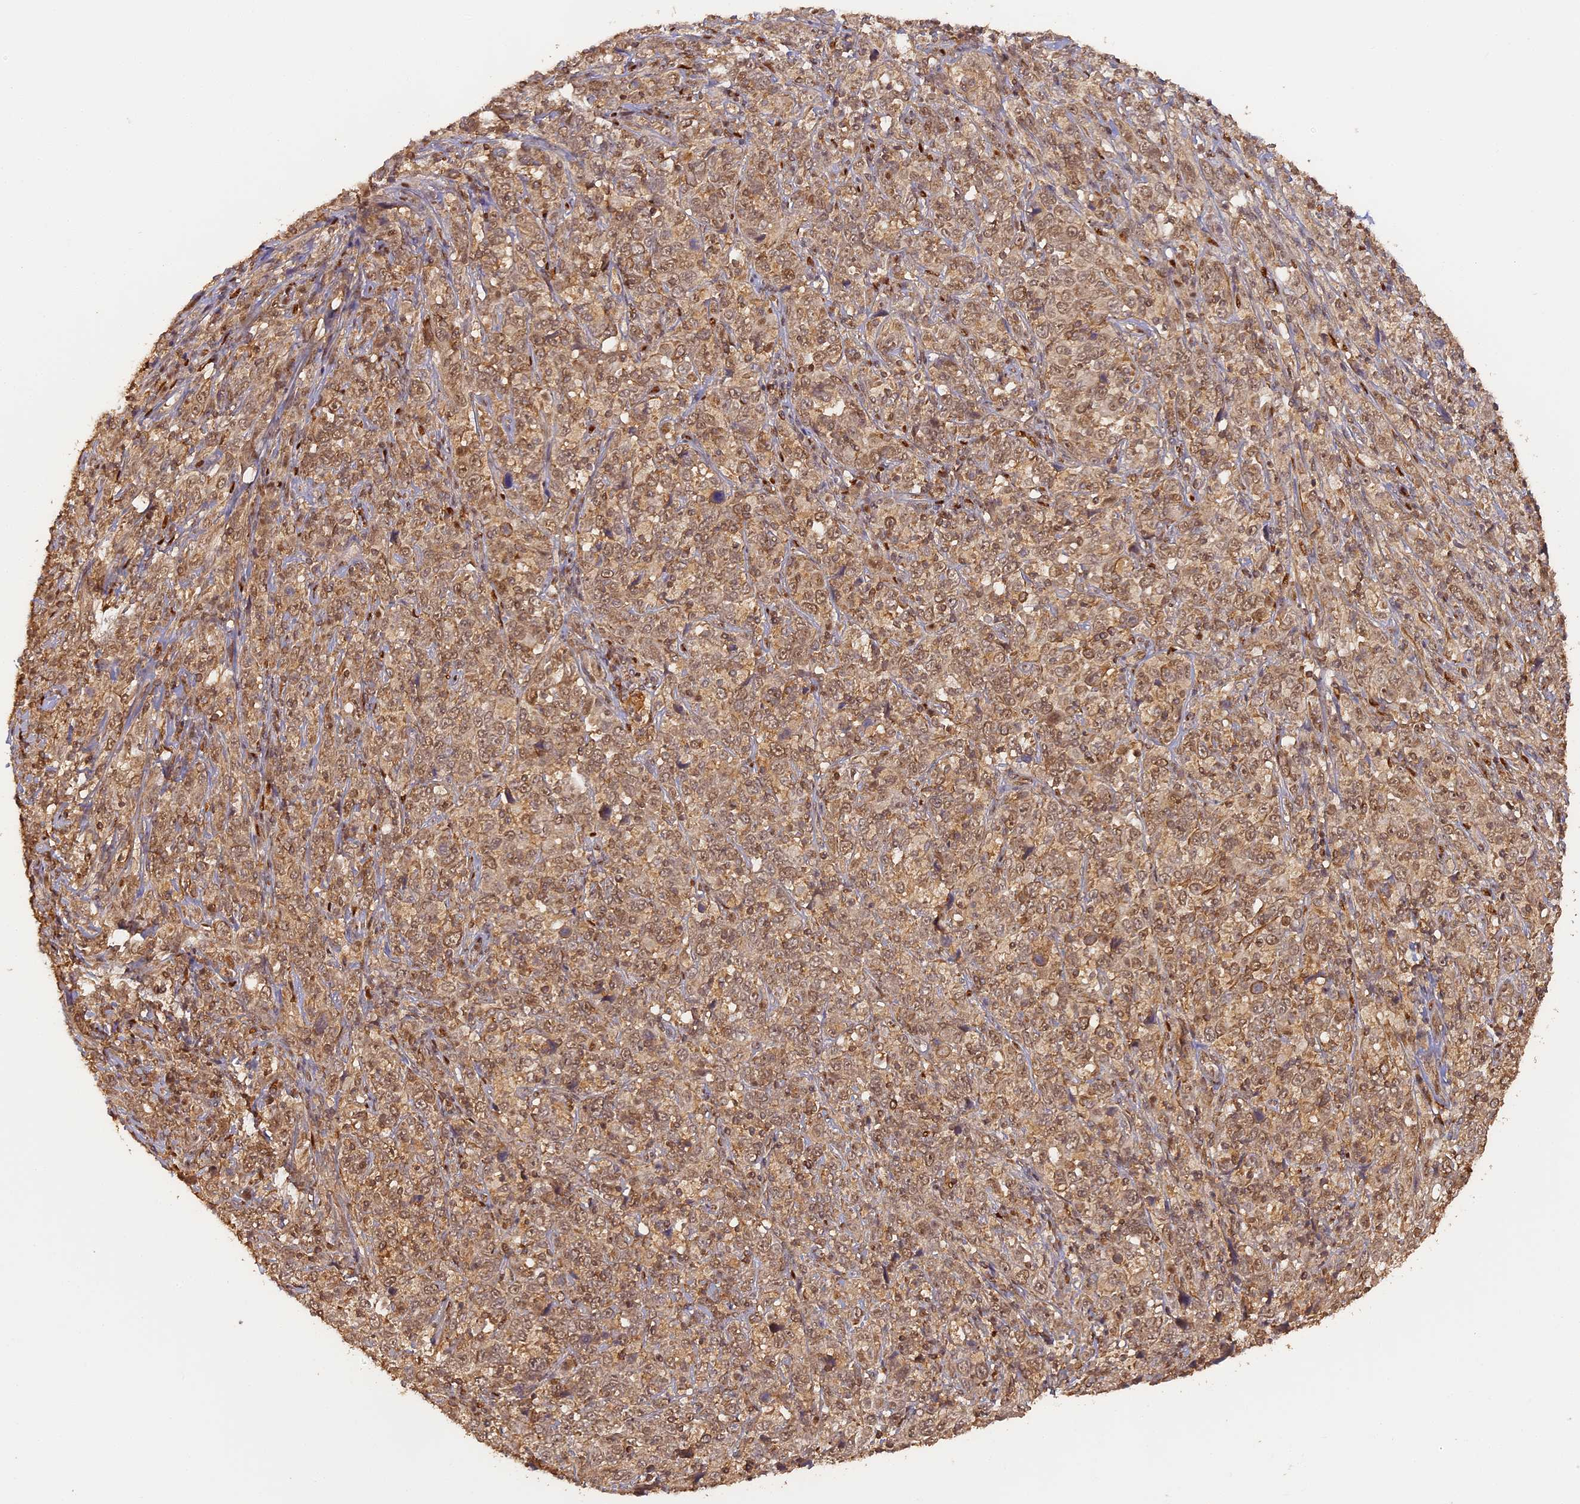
{"staining": {"intensity": "moderate", "quantity": ">75%", "location": "nuclear"}, "tissue": "cervical cancer", "cell_type": "Tumor cells", "image_type": "cancer", "snomed": [{"axis": "morphology", "description": "Squamous cell carcinoma, NOS"}, {"axis": "topography", "description": "Cervix"}], "caption": "Immunohistochemical staining of cervical squamous cell carcinoma demonstrates medium levels of moderate nuclear staining in approximately >75% of tumor cells.", "gene": "MYBL2", "patient": {"sex": "female", "age": 46}}